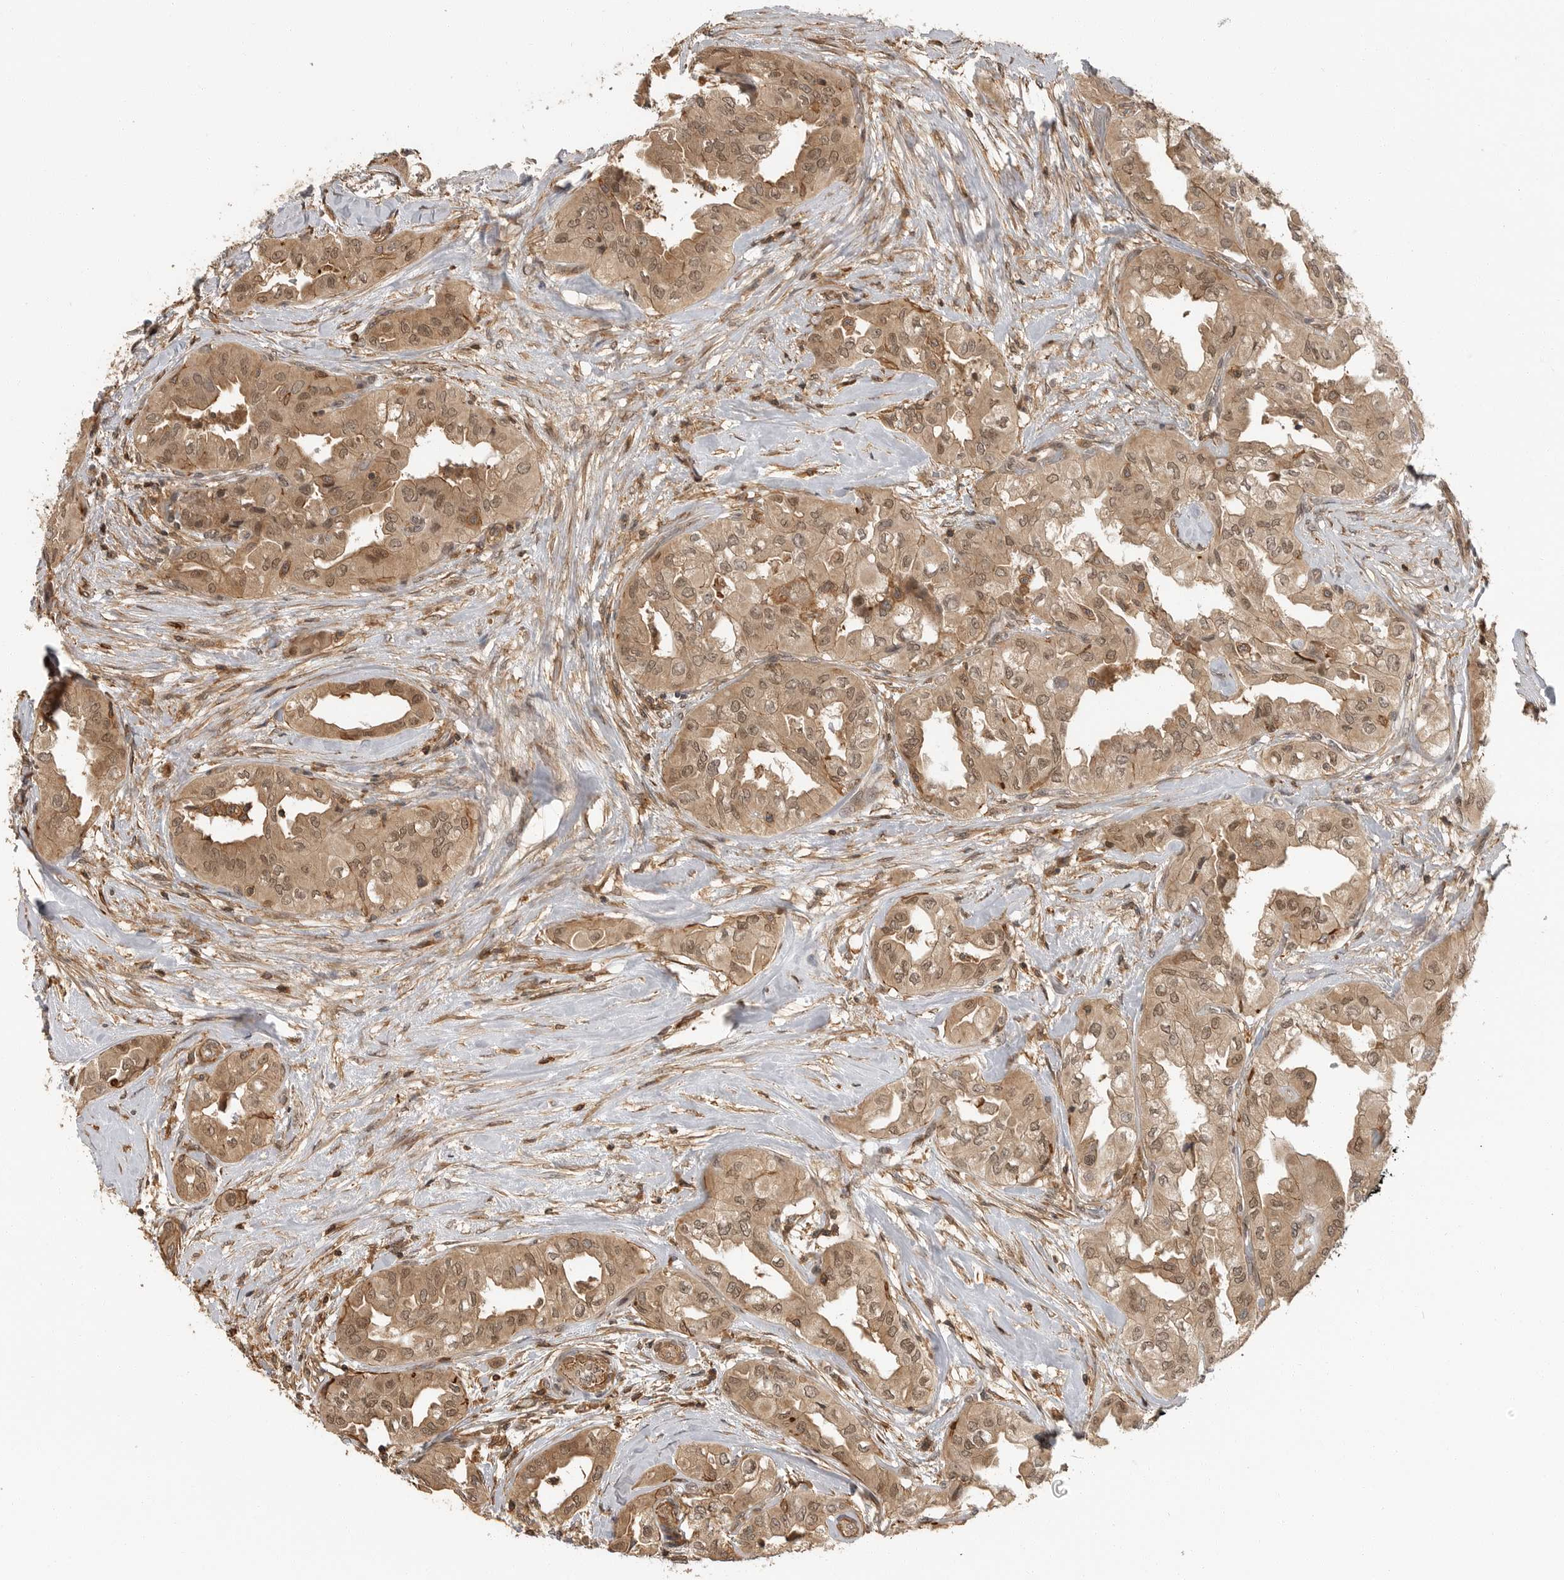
{"staining": {"intensity": "moderate", "quantity": ">75%", "location": "cytoplasmic/membranous,nuclear"}, "tissue": "thyroid cancer", "cell_type": "Tumor cells", "image_type": "cancer", "snomed": [{"axis": "morphology", "description": "Papillary adenocarcinoma, NOS"}, {"axis": "topography", "description": "Thyroid gland"}], "caption": "This is an image of immunohistochemistry staining of thyroid papillary adenocarcinoma, which shows moderate expression in the cytoplasmic/membranous and nuclear of tumor cells.", "gene": "ERN1", "patient": {"sex": "female", "age": 59}}